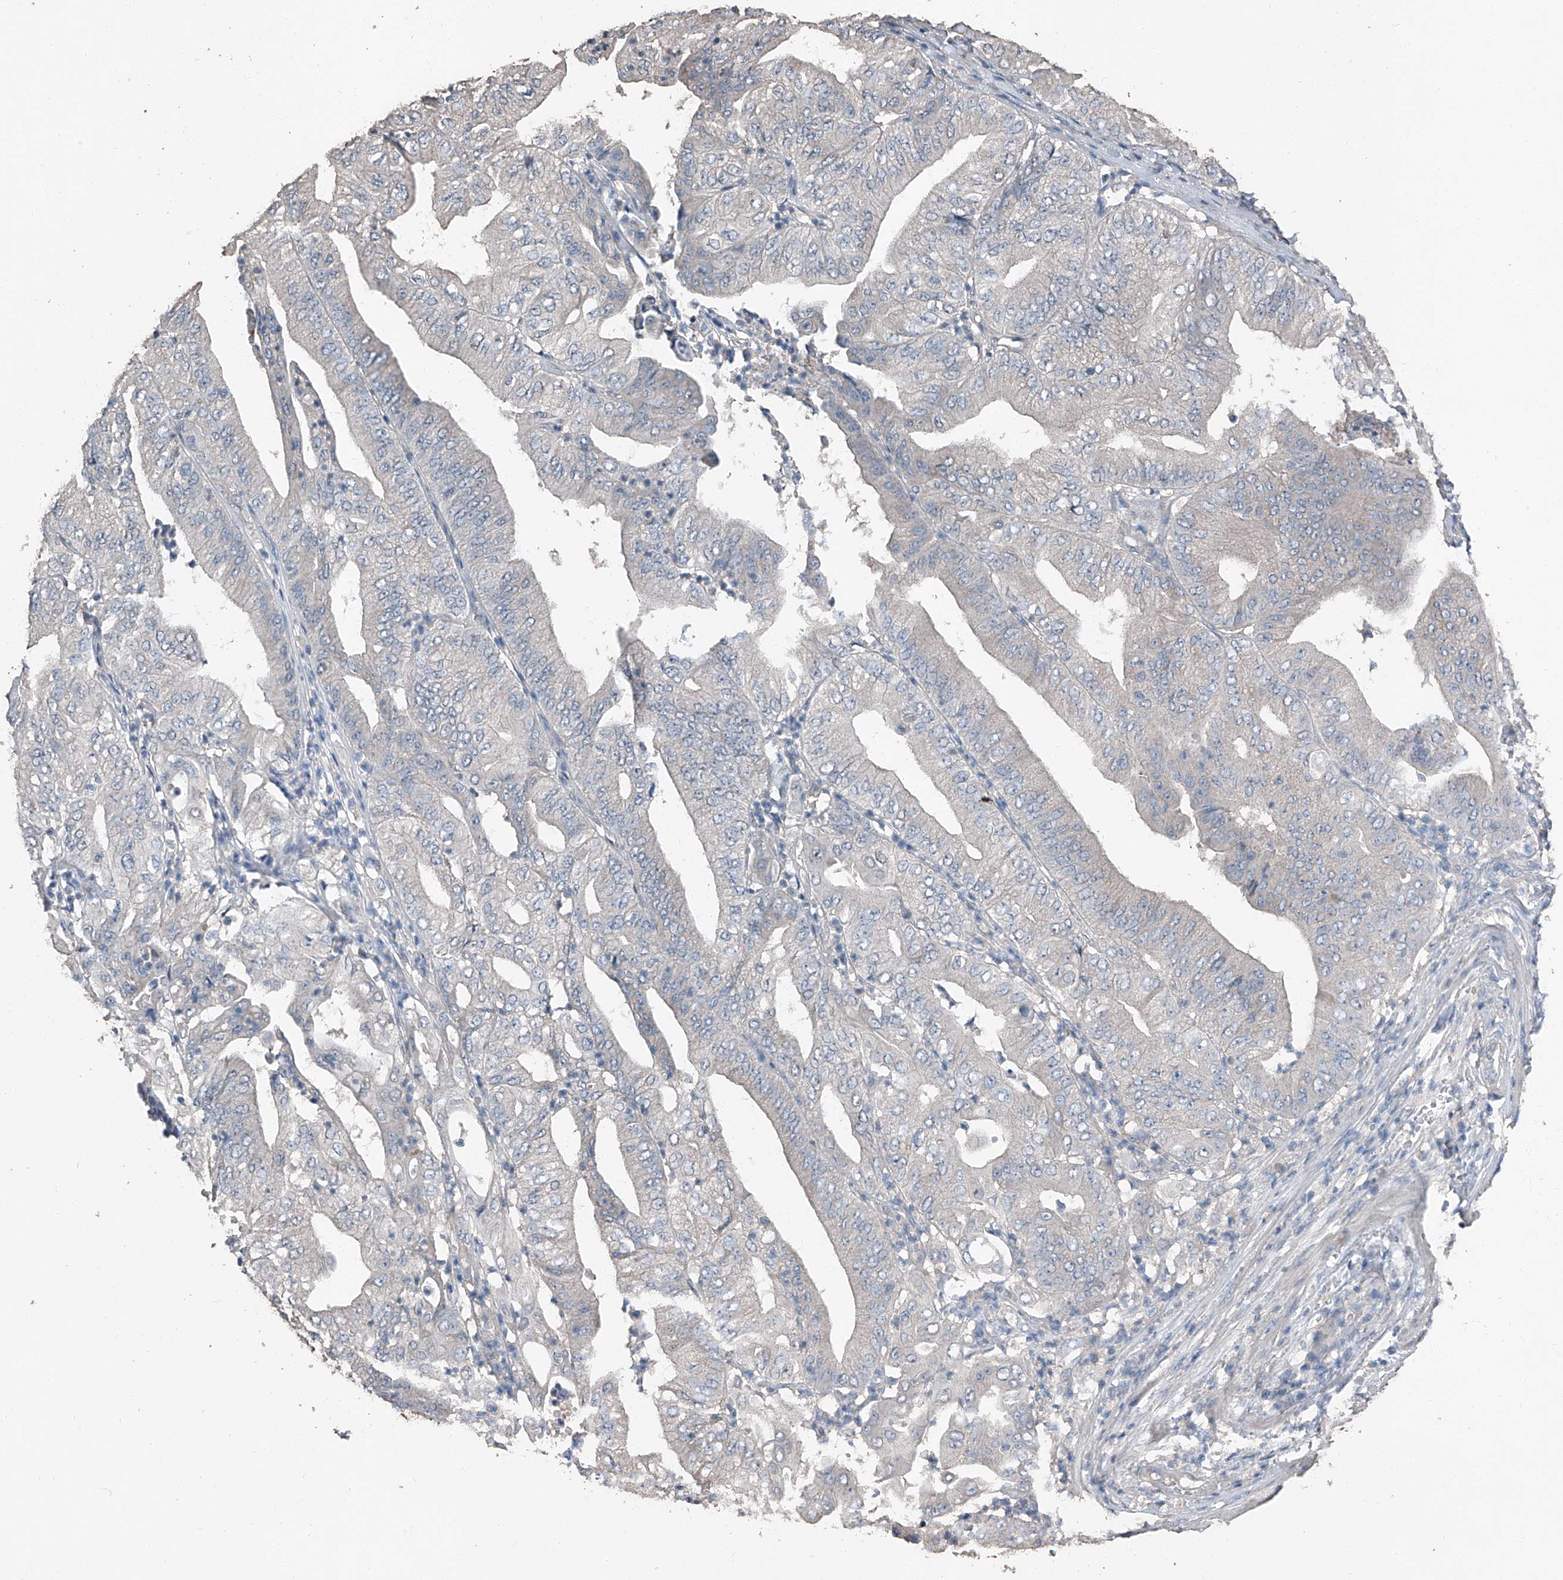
{"staining": {"intensity": "negative", "quantity": "none", "location": "none"}, "tissue": "pancreatic cancer", "cell_type": "Tumor cells", "image_type": "cancer", "snomed": [{"axis": "morphology", "description": "Adenocarcinoma, NOS"}, {"axis": "topography", "description": "Pancreas"}], "caption": "Histopathology image shows no significant protein positivity in tumor cells of pancreatic cancer. (IHC, brightfield microscopy, high magnification).", "gene": "MAMLD1", "patient": {"sex": "female", "age": 77}}